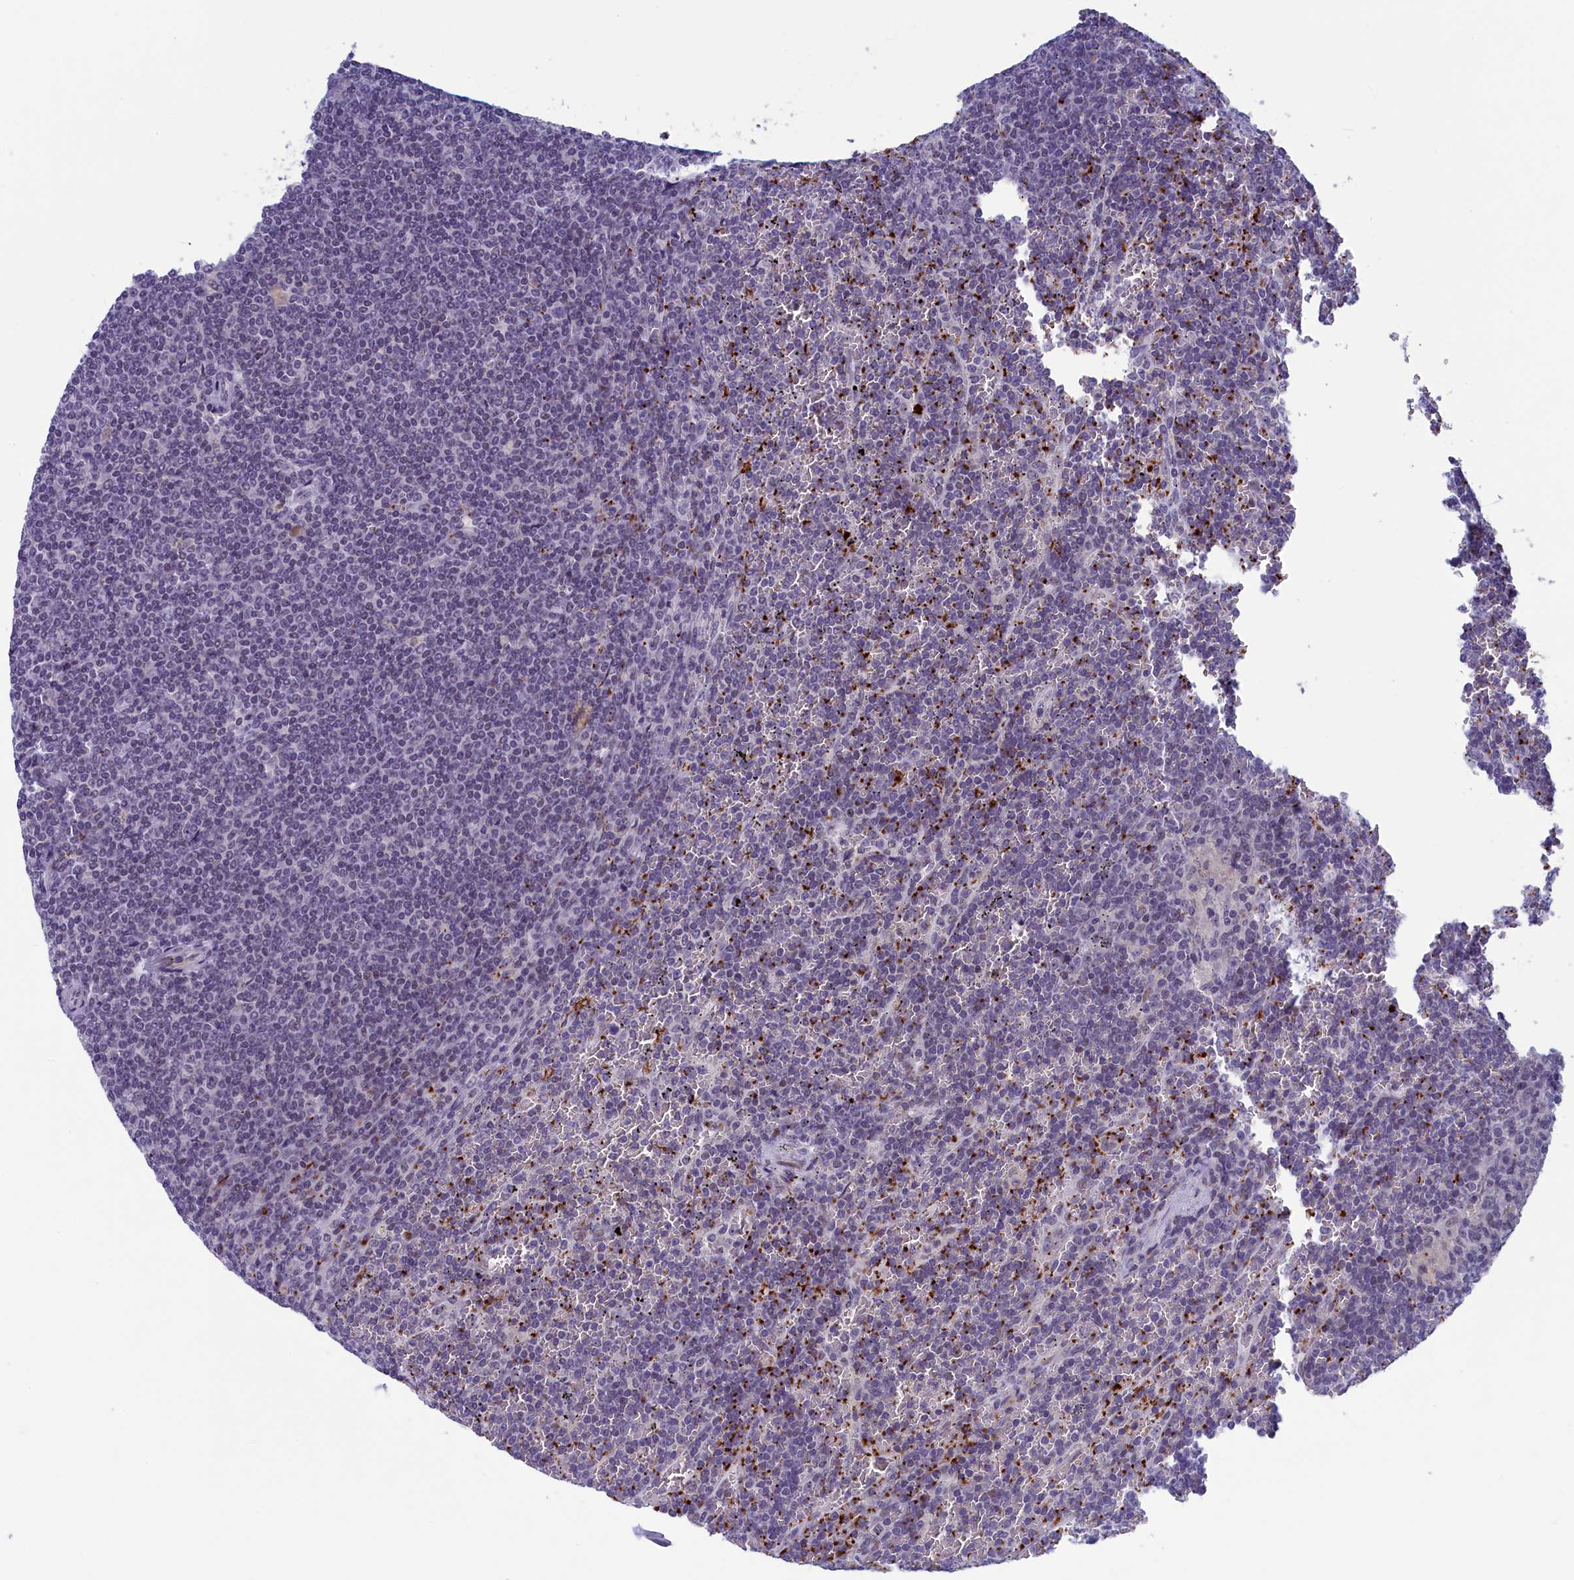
{"staining": {"intensity": "negative", "quantity": "none", "location": "none"}, "tissue": "lymphoma", "cell_type": "Tumor cells", "image_type": "cancer", "snomed": [{"axis": "morphology", "description": "Malignant lymphoma, non-Hodgkin's type, Low grade"}, {"axis": "topography", "description": "Spleen"}], "caption": "This is an immunohistochemistry photomicrograph of low-grade malignant lymphoma, non-Hodgkin's type. There is no expression in tumor cells.", "gene": "AIFM2", "patient": {"sex": "female", "age": 19}}